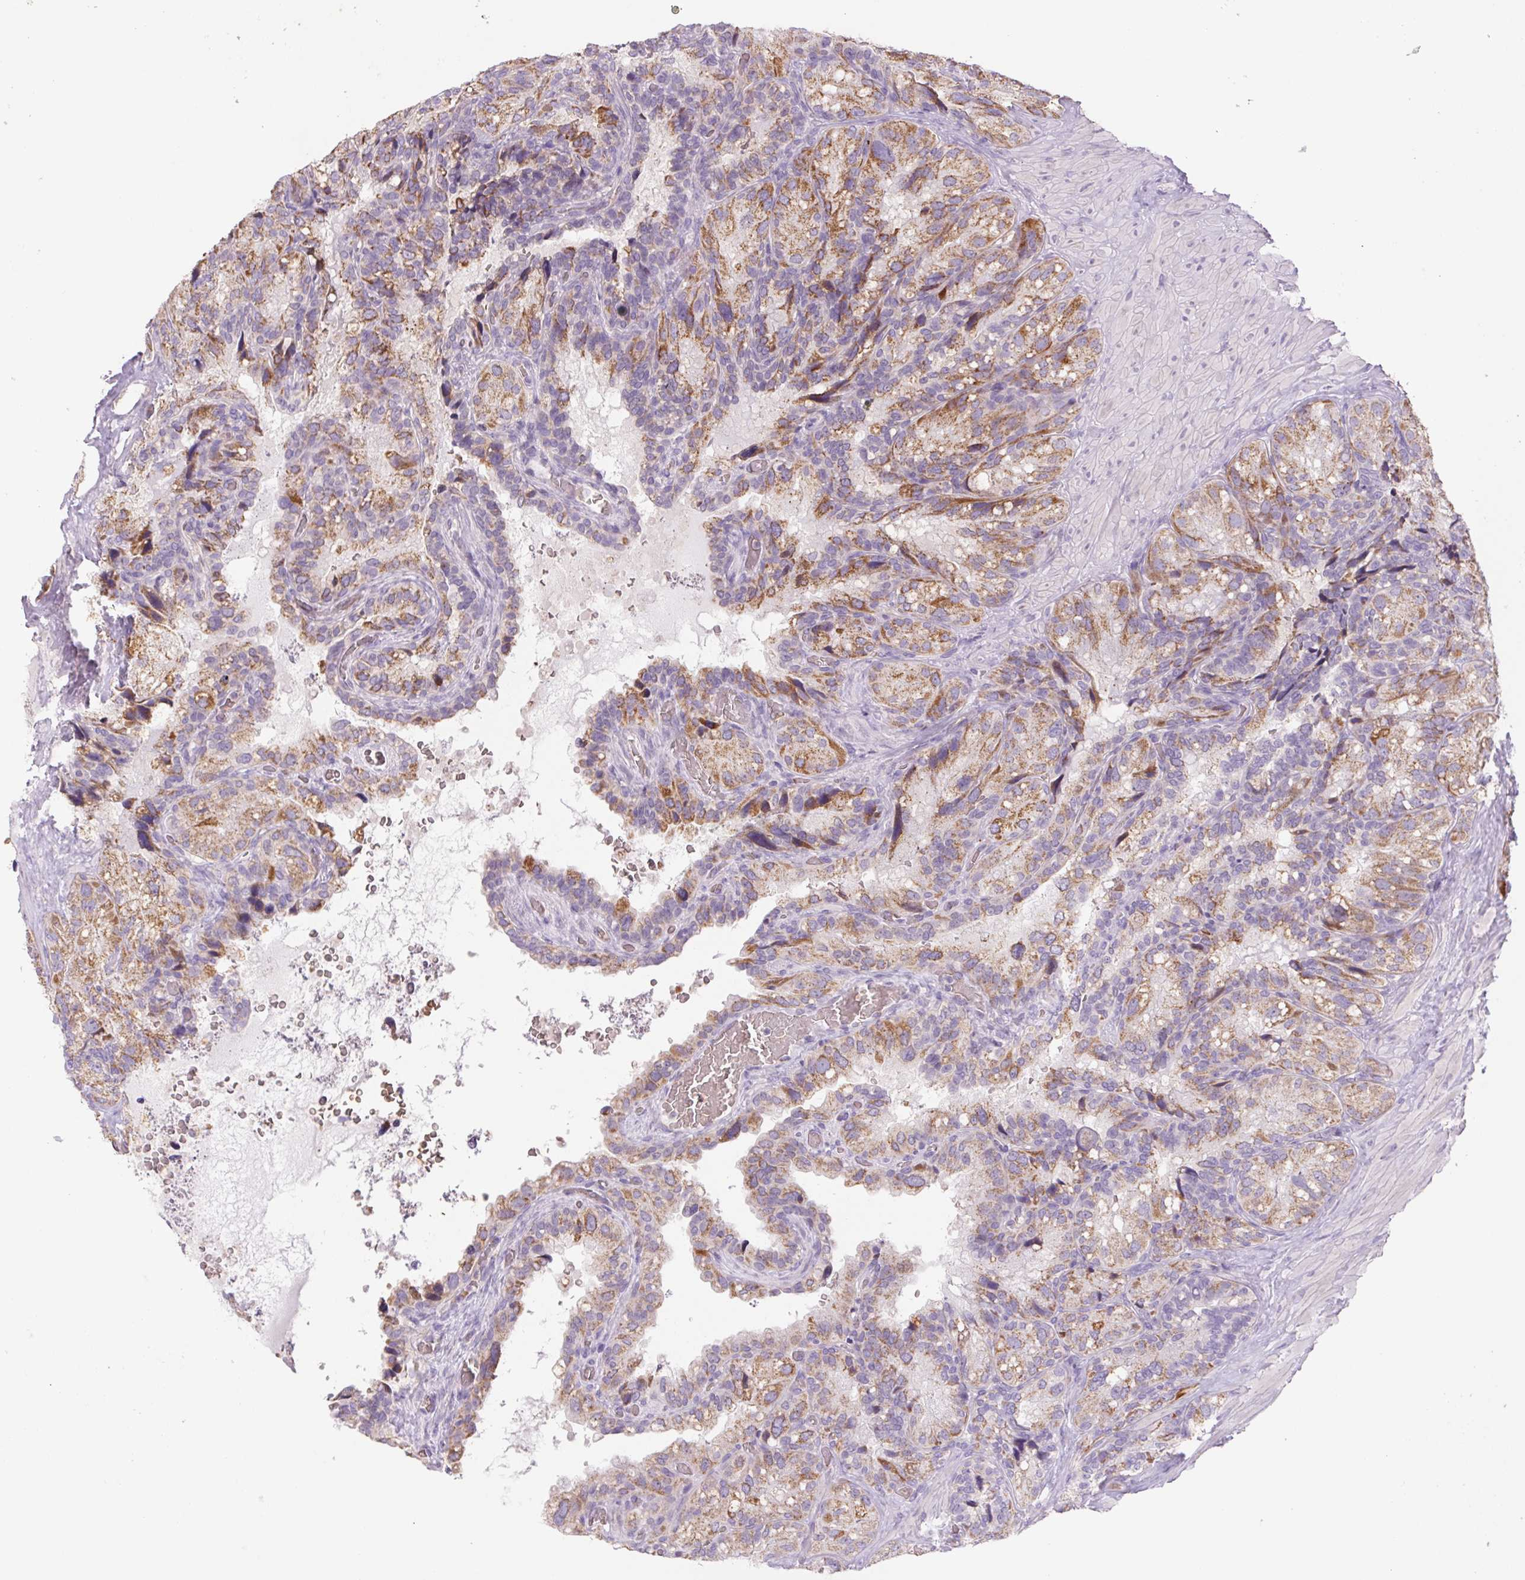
{"staining": {"intensity": "moderate", "quantity": "25%-75%", "location": "cytoplasmic/membranous"}, "tissue": "seminal vesicle", "cell_type": "Glandular cells", "image_type": "normal", "snomed": [{"axis": "morphology", "description": "Normal tissue, NOS"}, {"axis": "topography", "description": "Seminal veicle"}], "caption": "Immunohistochemistry (DAB (3,3'-diaminobenzidine)) staining of normal human seminal vesicle reveals moderate cytoplasmic/membranous protein positivity in about 25%-75% of glandular cells. (Stains: DAB in brown, nuclei in blue, Microscopy: brightfield microscopy at high magnification).", "gene": "IGFL3", "patient": {"sex": "male", "age": 60}}